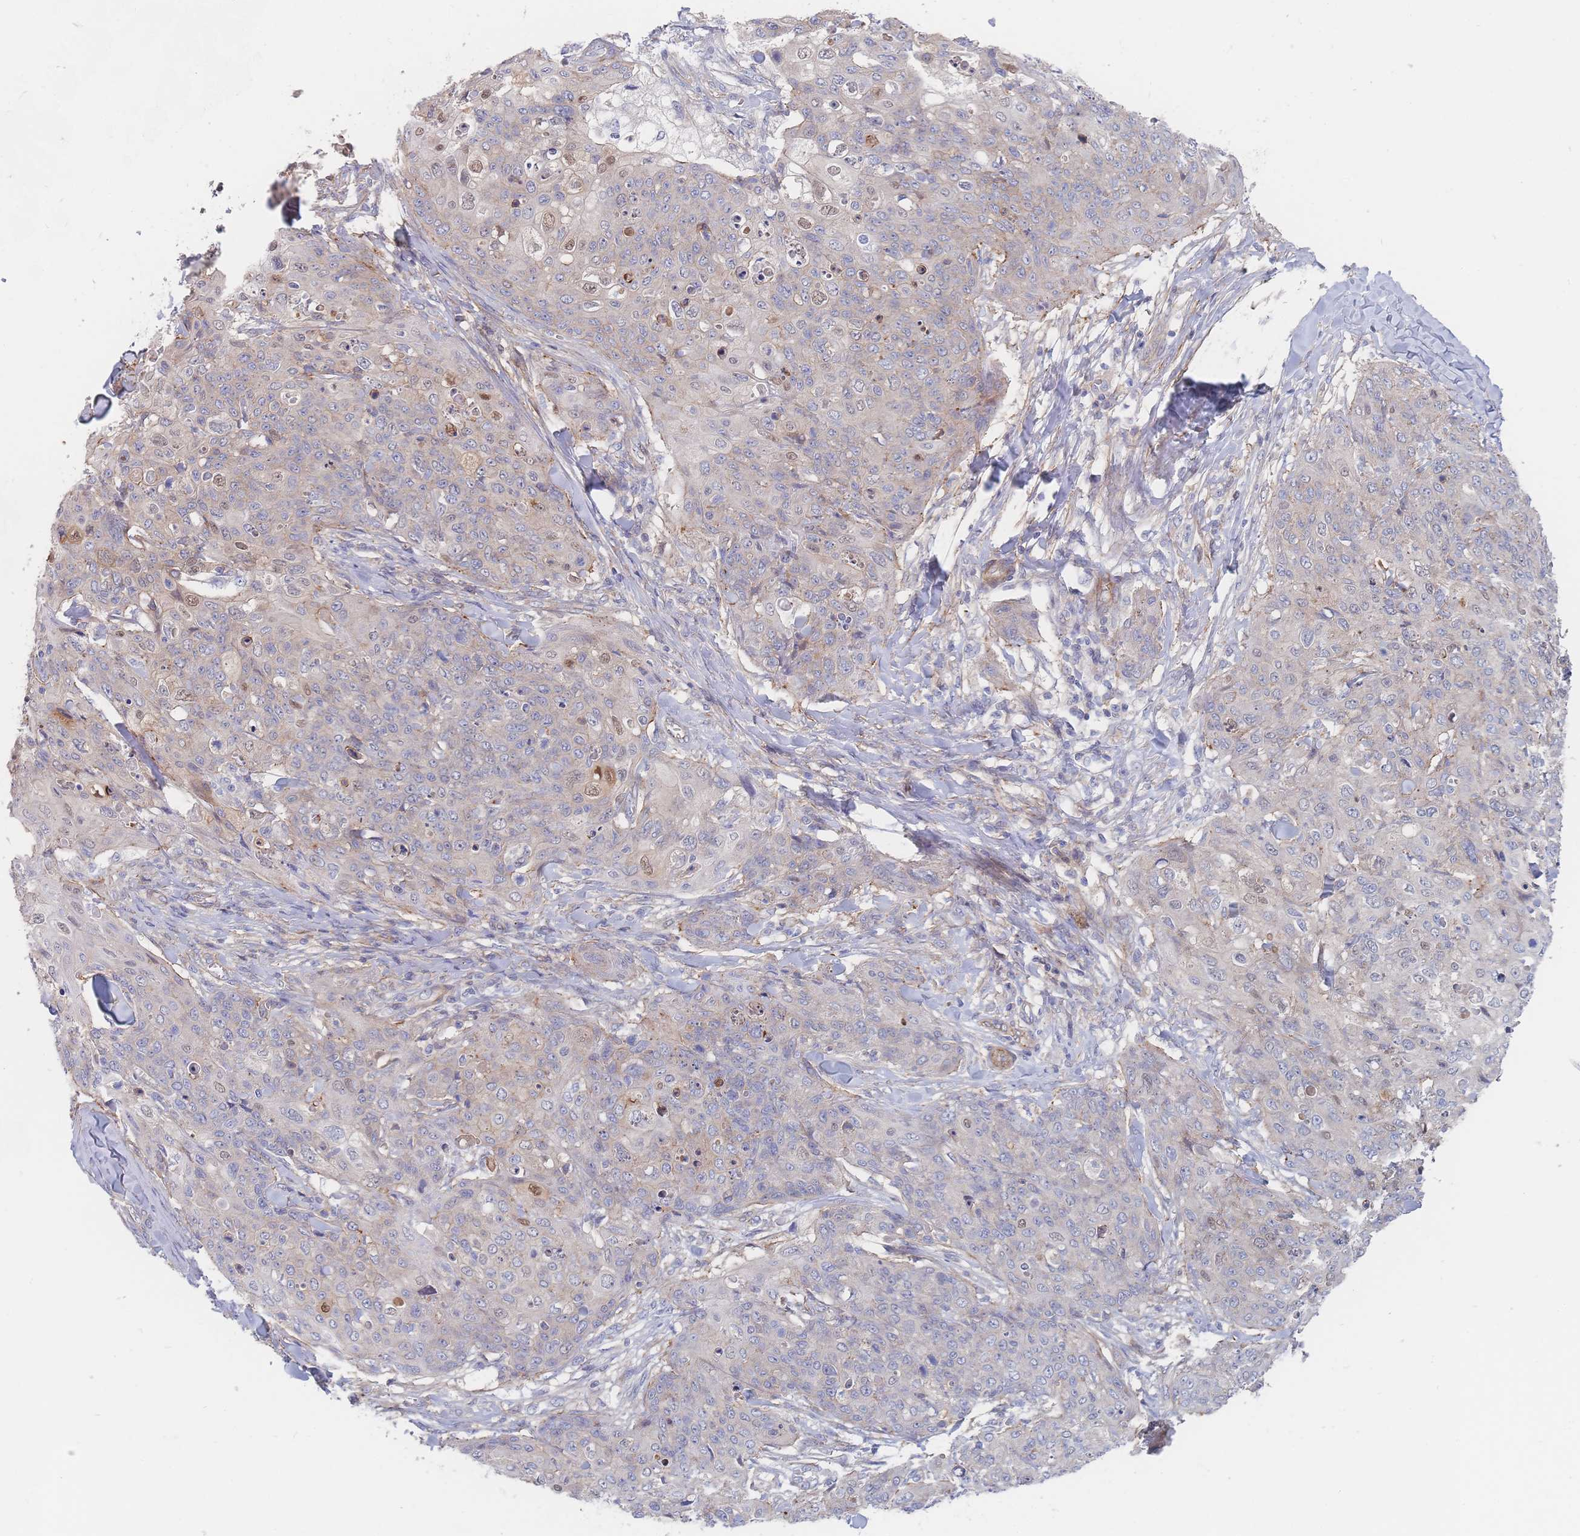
{"staining": {"intensity": "moderate", "quantity": "<25%", "location": "nuclear"}, "tissue": "skin cancer", "cell_type": "Tumor cells", "image_type": "cancer", "snomed": [{"axis": "morphology", "description": "Squamous cell carcinoma, NOS"}, {"axis": "topography", "description": "Skin"}, {"axis": "topography", "description": "Vulva"}], "caption": "IHC image of neoplastic tissue: human squamous cell carcinoma (skin) stained using immunohistochemistry (IHC) displays low levels of moderate protein expression localized specifically in the nuclear of tumor cells, appearing as a nuclear brown color.", "gene": "G6PC1", "patient": {"sex": "female", "age": 85}}